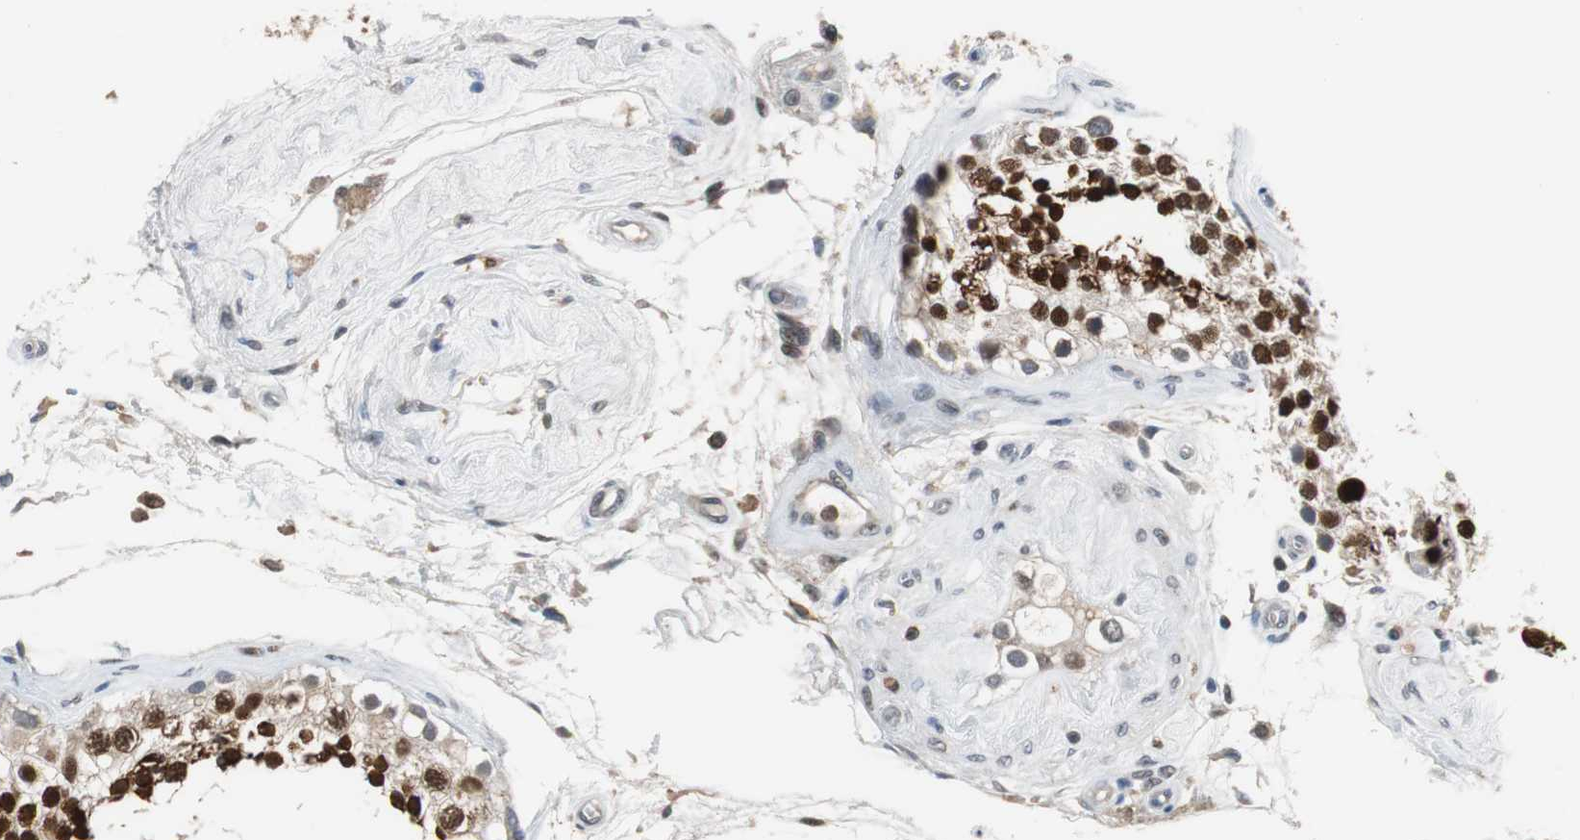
{"staining": {"intensity": "strong", "quantity": ">75%", "location": "cytoplasmic/membranous,nuclear"}, "tissue": "testis", "cell_type": "Cells in seminiferous ducts", "image_type": "normal", "snomed": [{"axis": "morphology", "description": "Normal tissue, NOS"}, {"axis": "topography", "description": "Testis"}], "caption": "DAB (3,3'-diaminobenzidine) immunohistochemical staining of benign testis reveals strong cytoplasmic/membranous,nuclear protein expression in about >75% of cells in seminiferous ducts.", "gene": "SIRT1", "patient": {"sex": "male", "age": 68}}